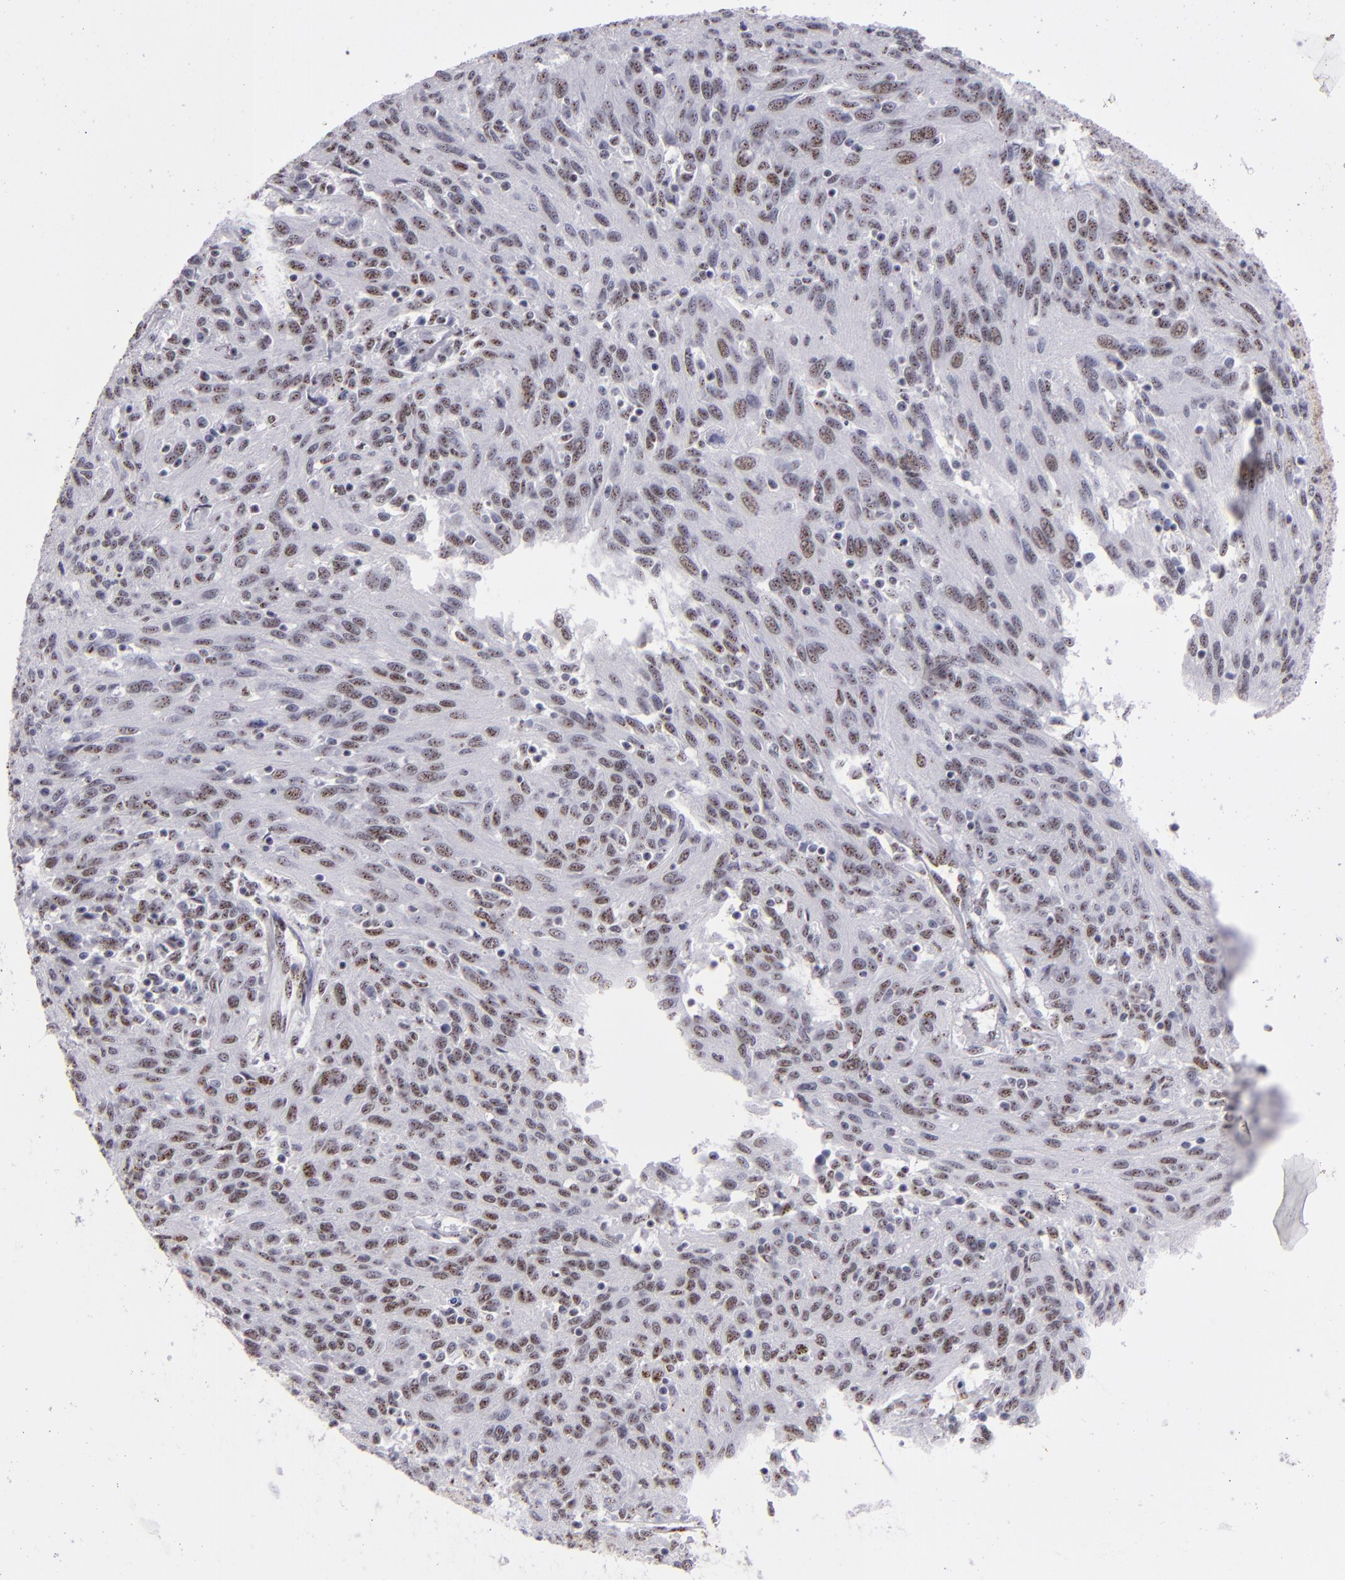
{"staining": {"intensity": "moderate", "quantity": ">75%", "location": "nuclear"}, "tissue": "ovarian cancer", "cell_type": "Tumor cells", "image_type": "cancer", "snomed": [{"axis": "morphology", "description": "Carcinoma, endometroid"}, {"axis": "topography", "description": "Ovary"}], "caption": "Ovarian endometroid carcinoma stained for a protein (brown) shows moderate nuclear positive positivity in about >75% of tumor cells.", "gene": "TOP3A", "patient": {"sex": "female", "age": 50}}